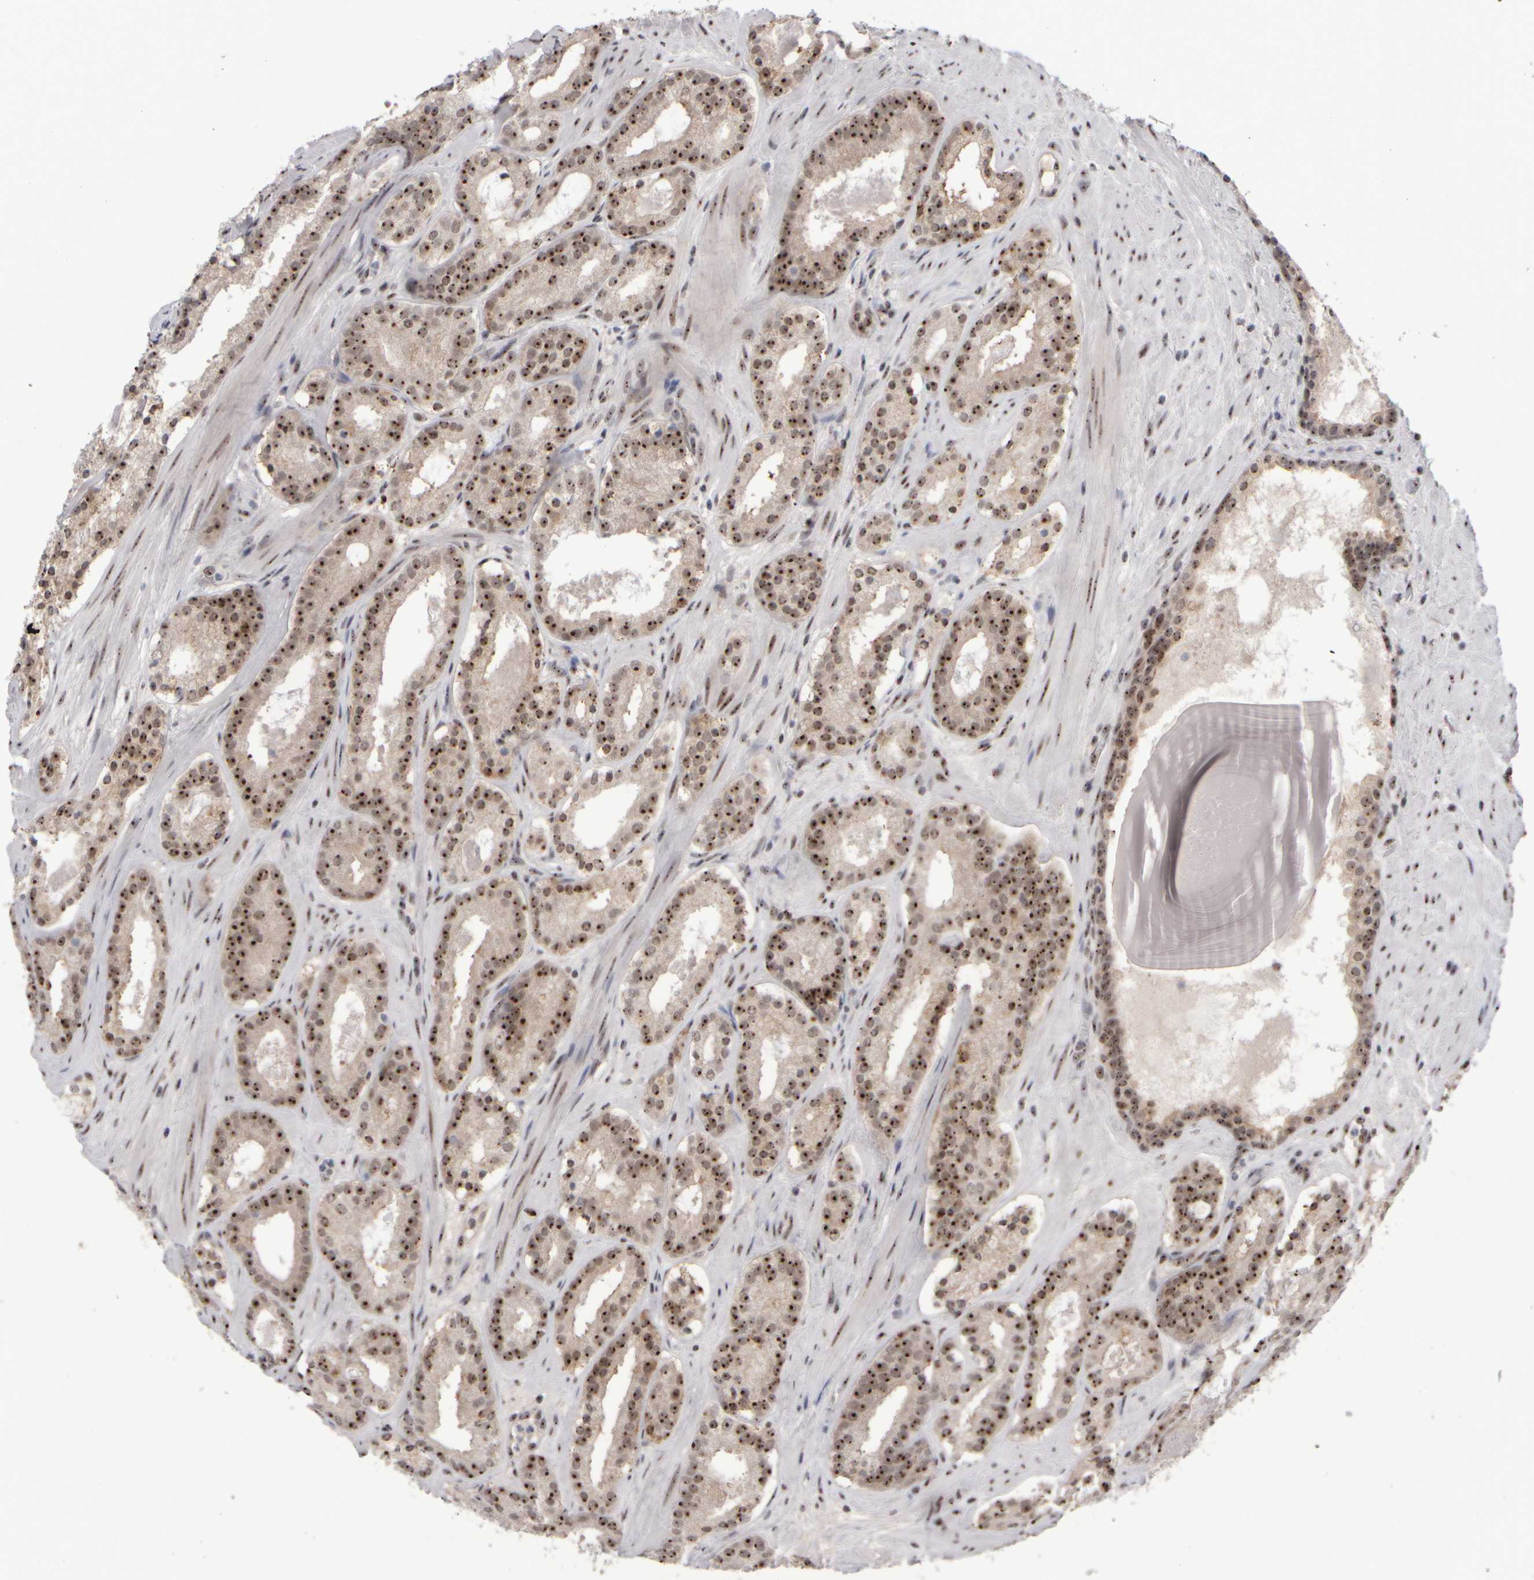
{"staining": {"intensity": "strong", "quantity": ">75%", "location": "cytoplasmic/membranous,nuclear"}, "tissue": "prostate cancer", "cell_type": "Tumor cells", "image_type": "cancer", "snomed": [{"axis": "morphology", "description": "Adenocarcinoma, Low grade"}, {"axis": "topography", "description": "Prostate"}], "caption": "About >75% of tumor cells in prostate cancer (adenocarcinoma (low-grade)) show strong cytoplasmic/membranous and nuclear protein staining as visualized by brown immunohistochemical staining.", "gene": "SURF6", "patient": {"sex": "male", "age": 69}}